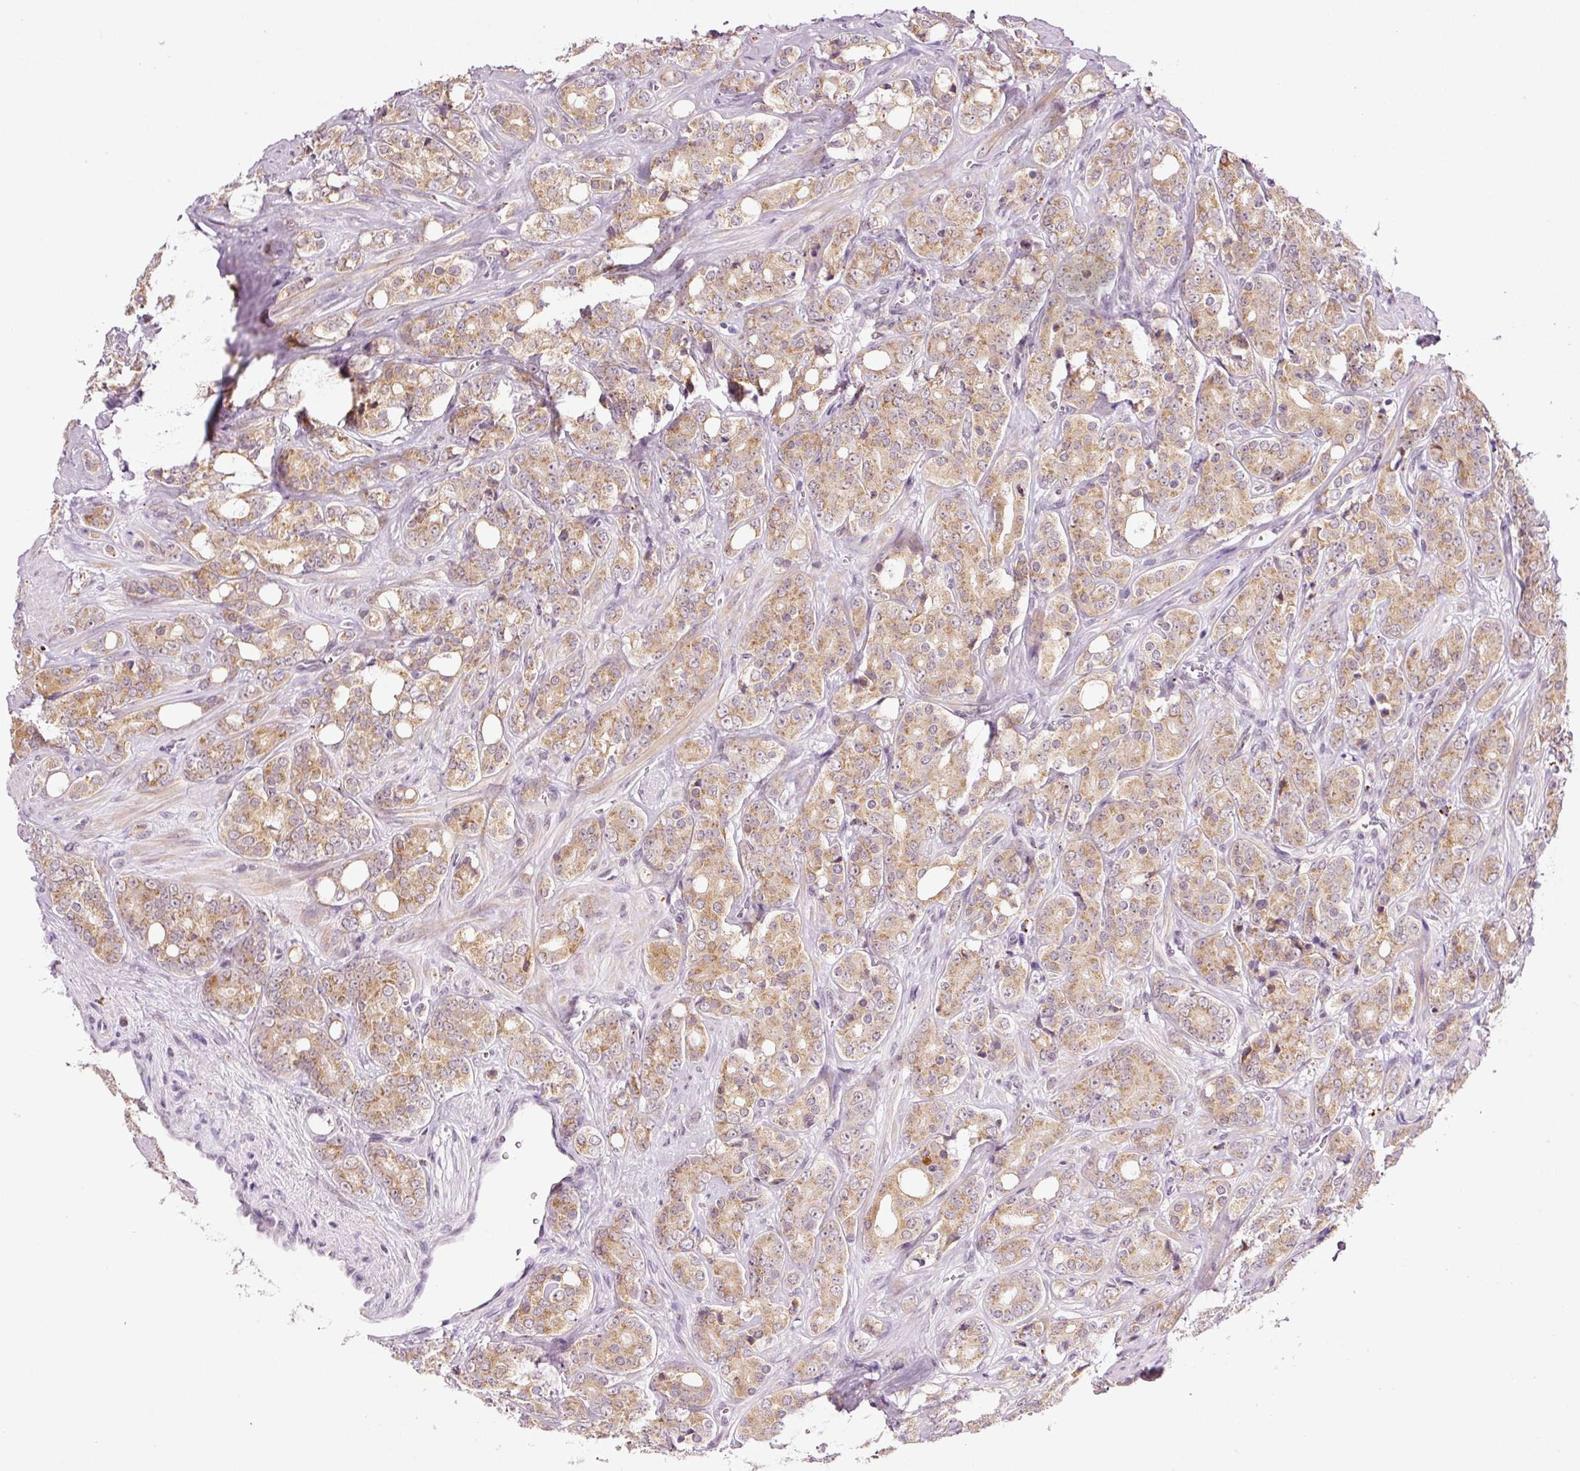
{"staining": {"intensity": "weak", "quantity": ">75%", "location": "cytoplasmic/membranous"}, "tissue": "prostate cancer", "cell_type": "Tumor cells", "image_type": "cancer", "snomed": [{"axis": "morphology", "description": "Adenocarcinoma, High grade"}, {"axis": "topography", "description": "Prostate"}], "caption": "Immunohistochemistry photomicrograph of neoplastic tissue: prostate cancer stained using IHC displays low levels of weak protein expression localized specifically in the cytoplasmic/membranous of tumor cells, appearing as a cytoplasmic/membranous brown color.", "gene": "ZNF639", "patient": {"sex": "male", "age": 62}}